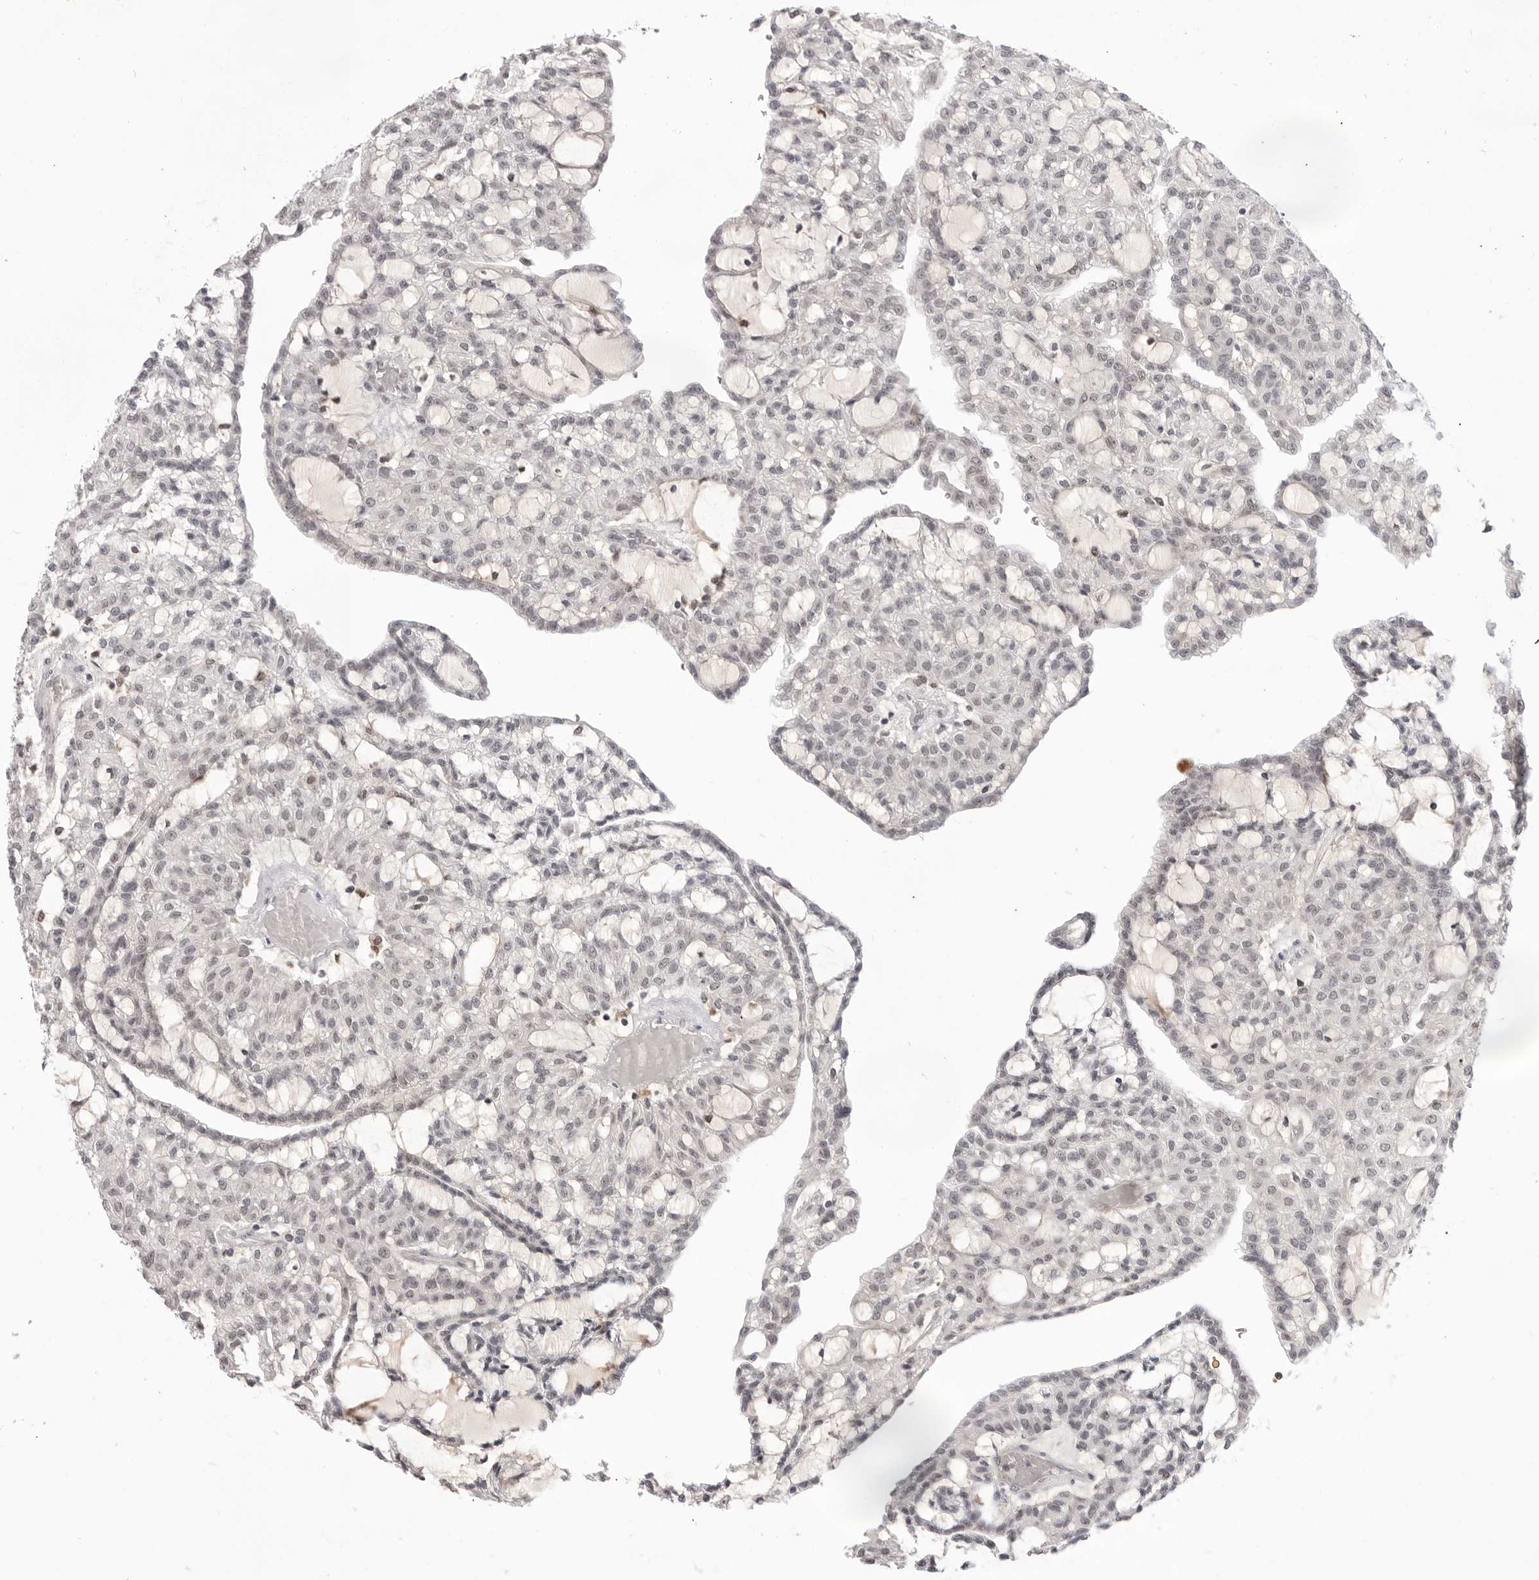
{"staining": {"intensity": "negative", "quantity": "none", "location": "none"}, "tissue": "renal cancer", "cell_type": "Tumor cells", "image_type": "cancer", "snomed": [{"axis": "morphology", "description": "Adenocarcinoma, NOS"}, {"axis": "topography", "description": "Kidney"}], "caption": "There is no significant staining in tumor cells of adenocarcinoma (renal). Brightfield microscopy of immunohistochemistry (IHC) stained with DAB (3,3'-diaminobenzidine) (brown) and hematoxylin (blue), captured at high magnification.", "gene": "SRGAP2", "patient": {"sex": "male", "age": 63}}